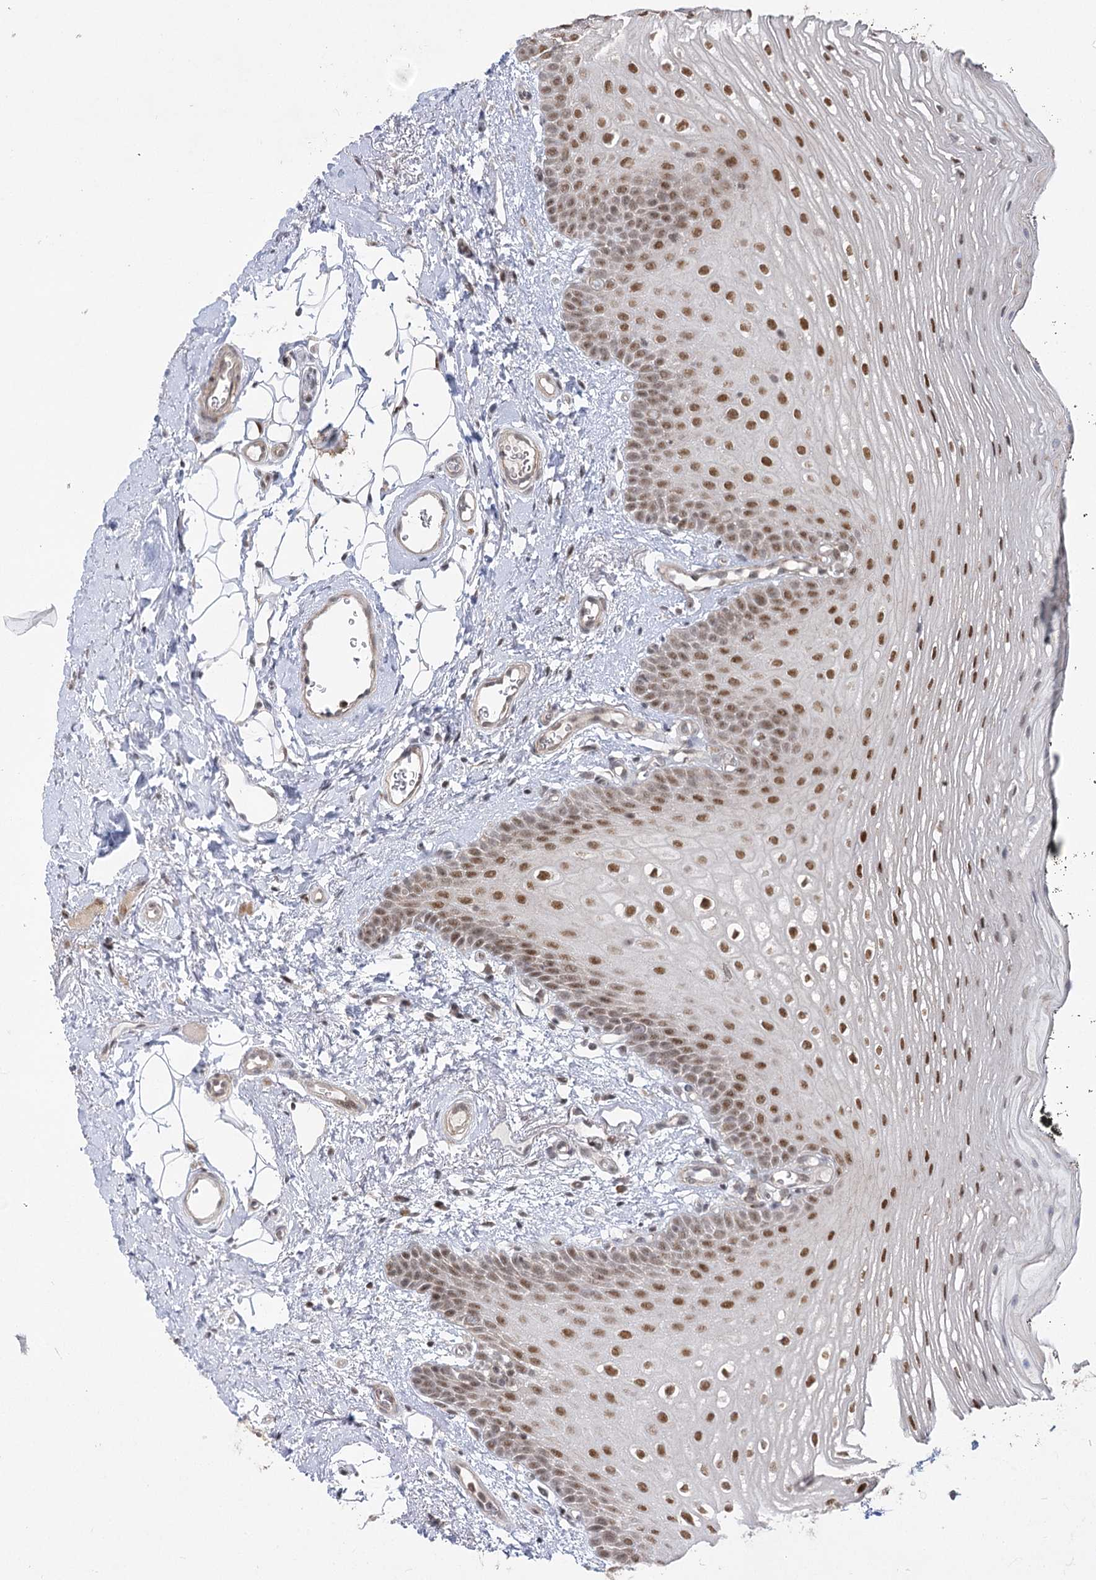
{"staining": {"intensity": "strong", "quantity": ">75%", "location": "nuclear"}, "tissue": "oral mucosa", "cell_type": "Squamous epithelial cells", "image_type": "normal", "snomed": [{"axis": "morphology", "description": "No evidence of malignacy"}, {"axis": "topography", "description": "Oral tissue"}, {"axis": "topography", "description": "Head-Neck"}], "caption": "This histopathology image exhibits normal oral mucosa stained with IHC to label a protein in brown. The nuclear of squamous epithelial cells show strong positivity for the protein. Nuclei are counter-stained blue.", "gene": "SLC4A1AP", "patient": {"sex": "male", "age": 68}}